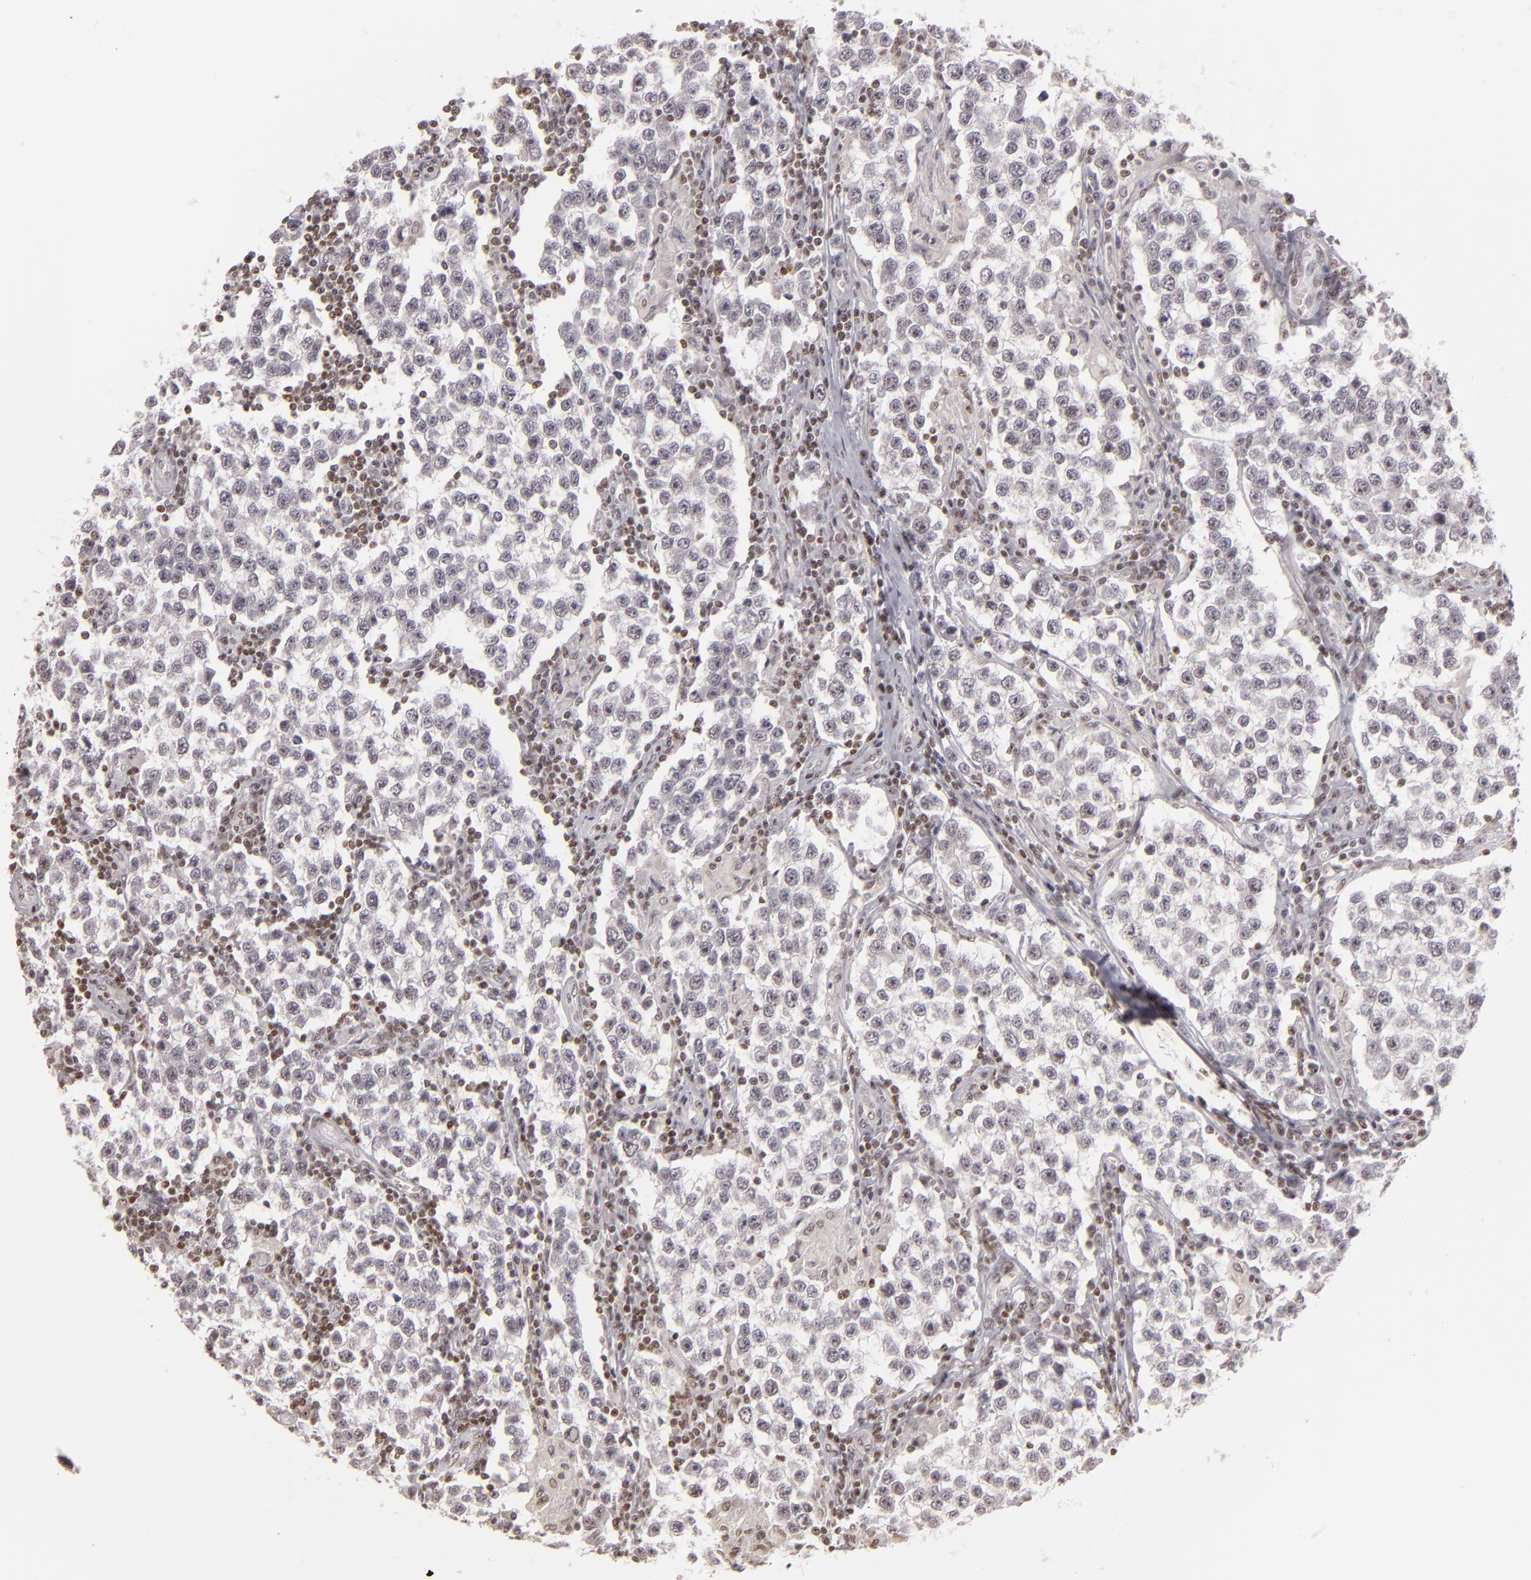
{"staining": {"intensity": "negative", "quantity": "none", "location": "none"}, "tissue": "testis cancer", "cell_type": "Tumor cells", "image_type": "cancer", "snomed": [{"axis": "morphology", "description": "Seminoma, NOS"}, {"axis": "topography", "description": "Testis"}], "caption": "The photomicrograph reveals no significant expression in tumor cells of testis cancer (seminoma).", "gene": "DAXX", "patient": {"sex": "male", "age": 36}}